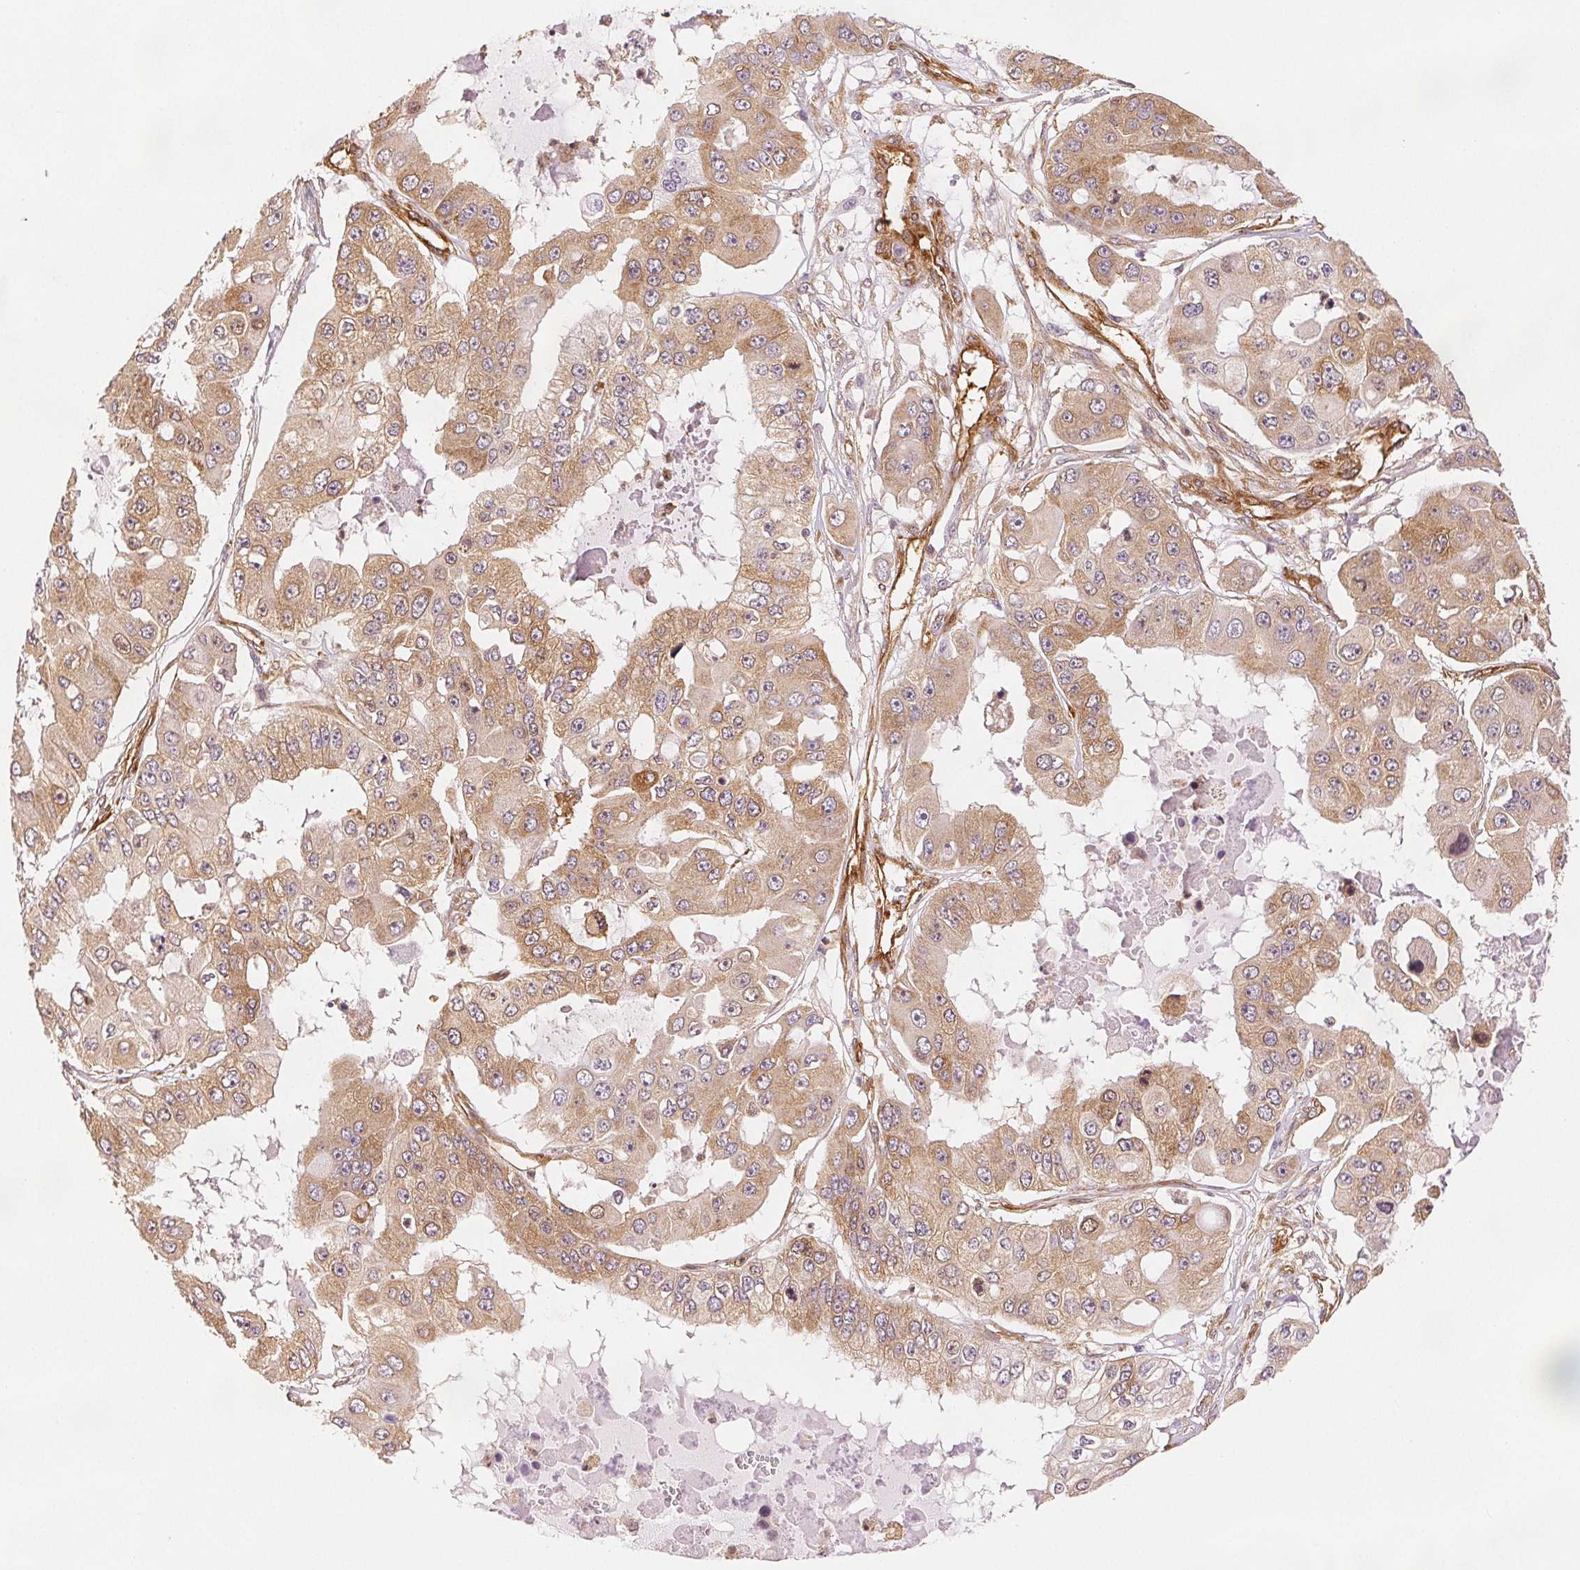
{"staining": {"intensity": "moderate", "quantity": ">75%", "location": "cytoplasmic/membranous"}, "tissue": "ovarian cancer", "cell_type": "Tumor cells", "image_type": "cancer", "snomed": [{"axis": "morphology", "description": "Cystadenocarcinoma, serous, NOS"}, {"axis": "topography", "description": "Ovary"}], "caption": "This image displays immunohistochemistry (IHC) staining of ovarian cancer, with medium moderate cytoplasmic/membranous staining in approximately >75% of tumor cells.", "gene": "DIAPH2", "patient": {"sex": "female", "age": 56}}